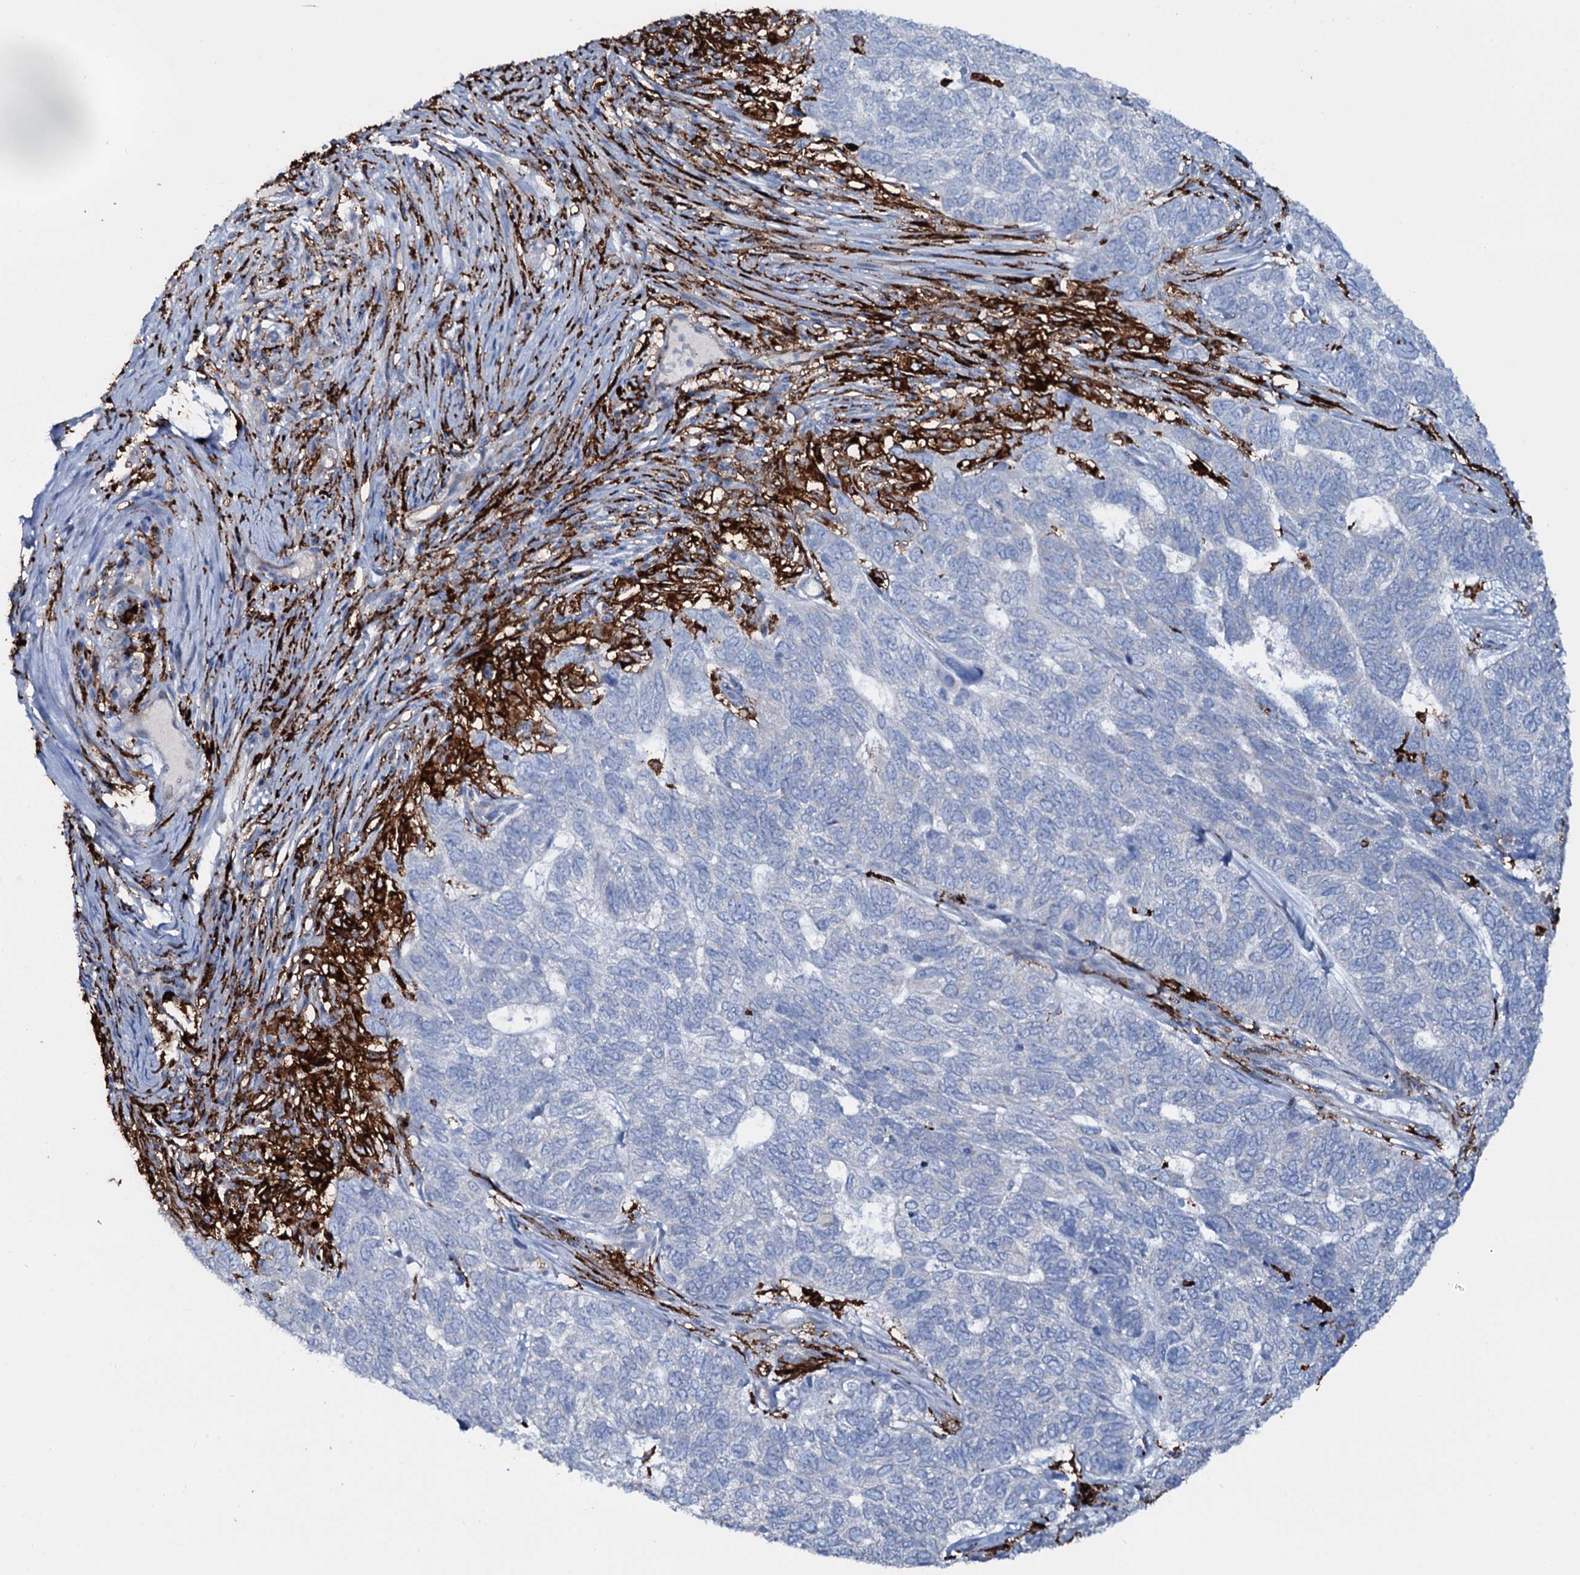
{"staining": {"intensity": "negative", "quantity": "none", "location": "none"}, "tissue": "skin cancer", "cell_type": "Tumor cells", "image_type": "cancer", "snomed": [{"axis": "morphology", "description": "Basal cell carcinoma"}, {"axis": "topography", "description": "Skin"}], "caption": "Micrograph shows no significant protein positivity in tumor cells of skin cancer.", "gene": "OSBPL2", "patient": {"sex": "female", "age": 65}}